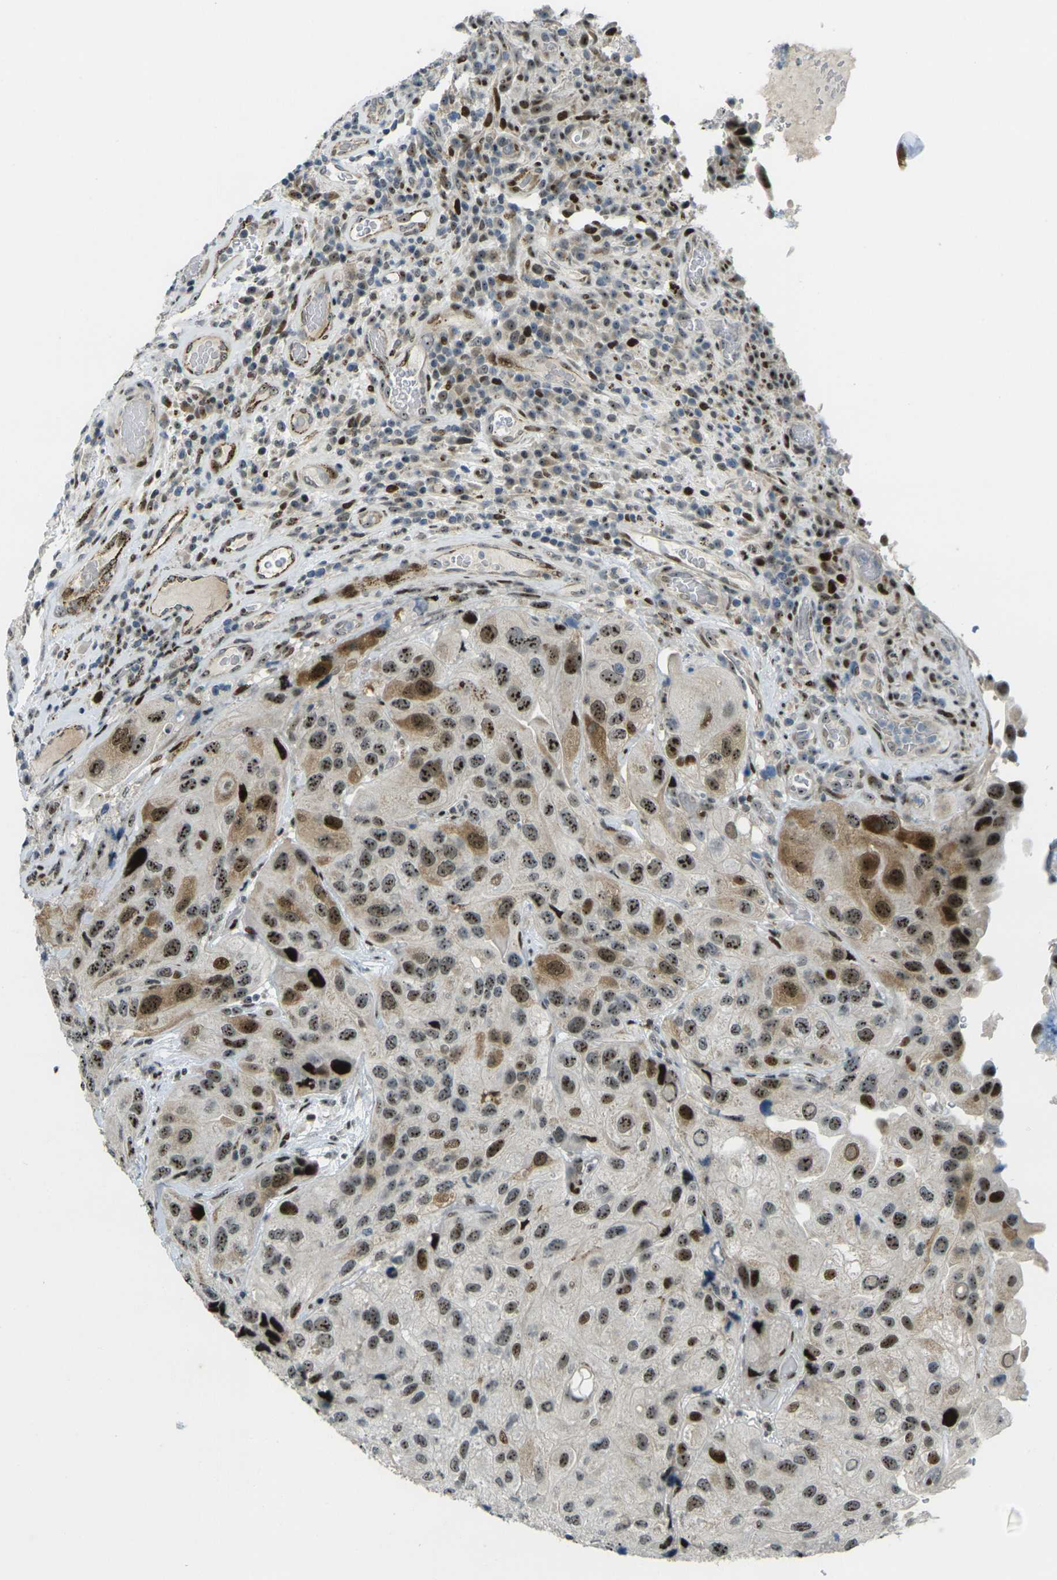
{"staining": {"intensity": "strong", "quantity": ">75%", "location": "cytoplasmic/membranous,nuclear"}, "tissue": "urothelial cancer", "cell_type": "Tumor cells", "image_type": "cancer", "snomed": [{"axis": "morphology", "description": "Urothelial carcinoma, High grade"}, {"axis": "topography", "description": "Urinary bladder"}], "caption": "Protein analysis of high-grade urothelial carcinoma tissue reveals strong cytoplasmic/membranous and nuclear positivity in about >75% of tumor cells. The staining is performed using DAB brown chromogen to label protein expression. The nuclei are counter-stained blue using hematoxylin.", "gene": "UBE2C", "patient": {"sex": "female", "age": 64}}